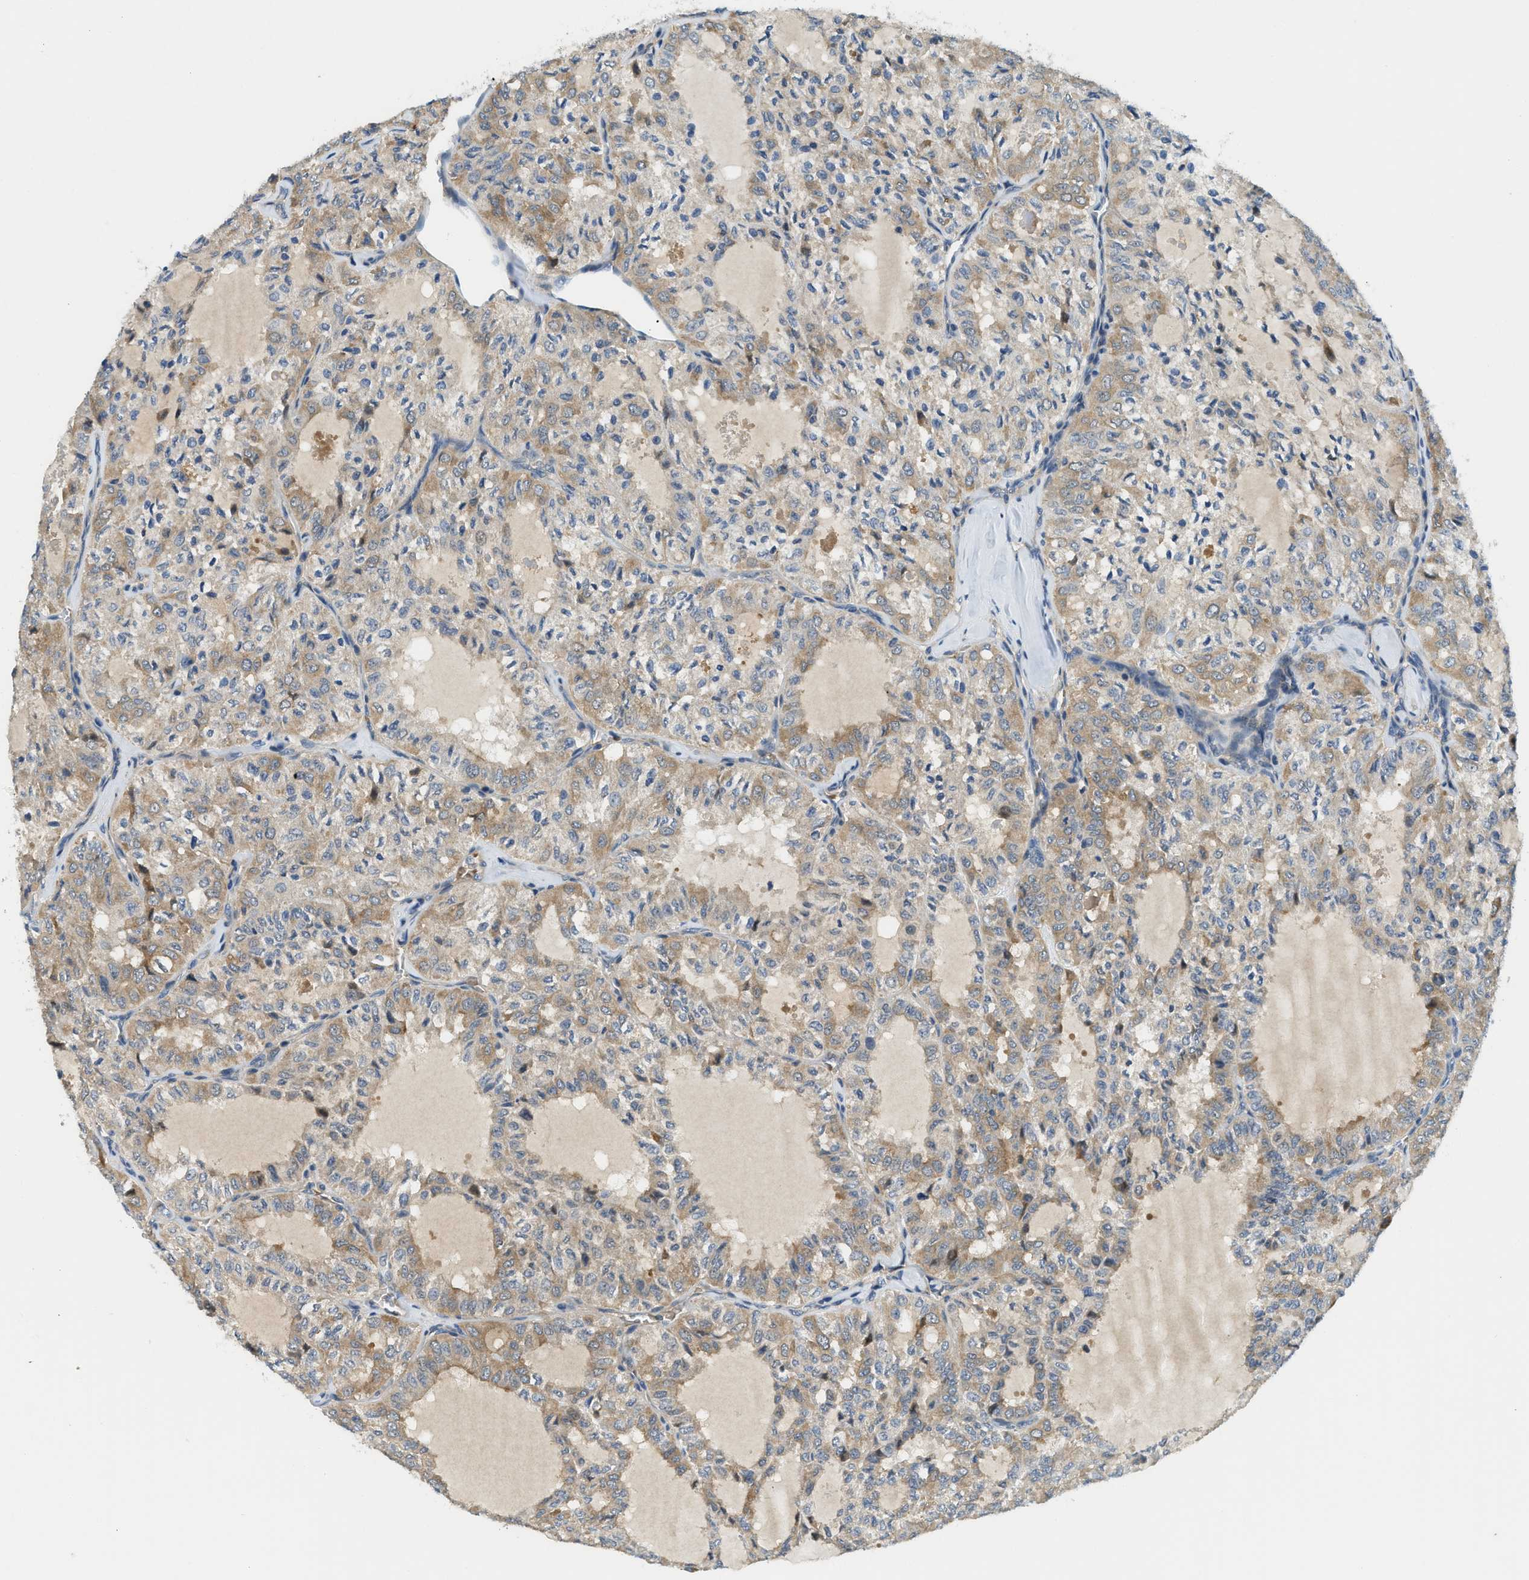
{"staining": {"intensity": "moderate", "quantity": "25%-75%", "location": "cytoplasmic/membranous"}, "tissue": "thyroid cancer", "cell_type": "Tumor cells", "image_type": "cancer", "snomed": [{"axis": "morphology", "description": "Follicular adenoma carcinoma, NOS"}, {"axis": "topography", "description": "Thyroid gland"}], "caption": "Immunohistochemical staining of human thyroid cancer (follicular adenoma carcinoma) displays medium levels of moderate cytoplasmic/membranous expression in about 25%-75% of tumor cells. (Stains: DAB in brown, nuclei in blue, Microscopy: brightfield microscopy at high magnification).", "gene": "KCNK1", "patient": {"sex": "male", "age": 75}}